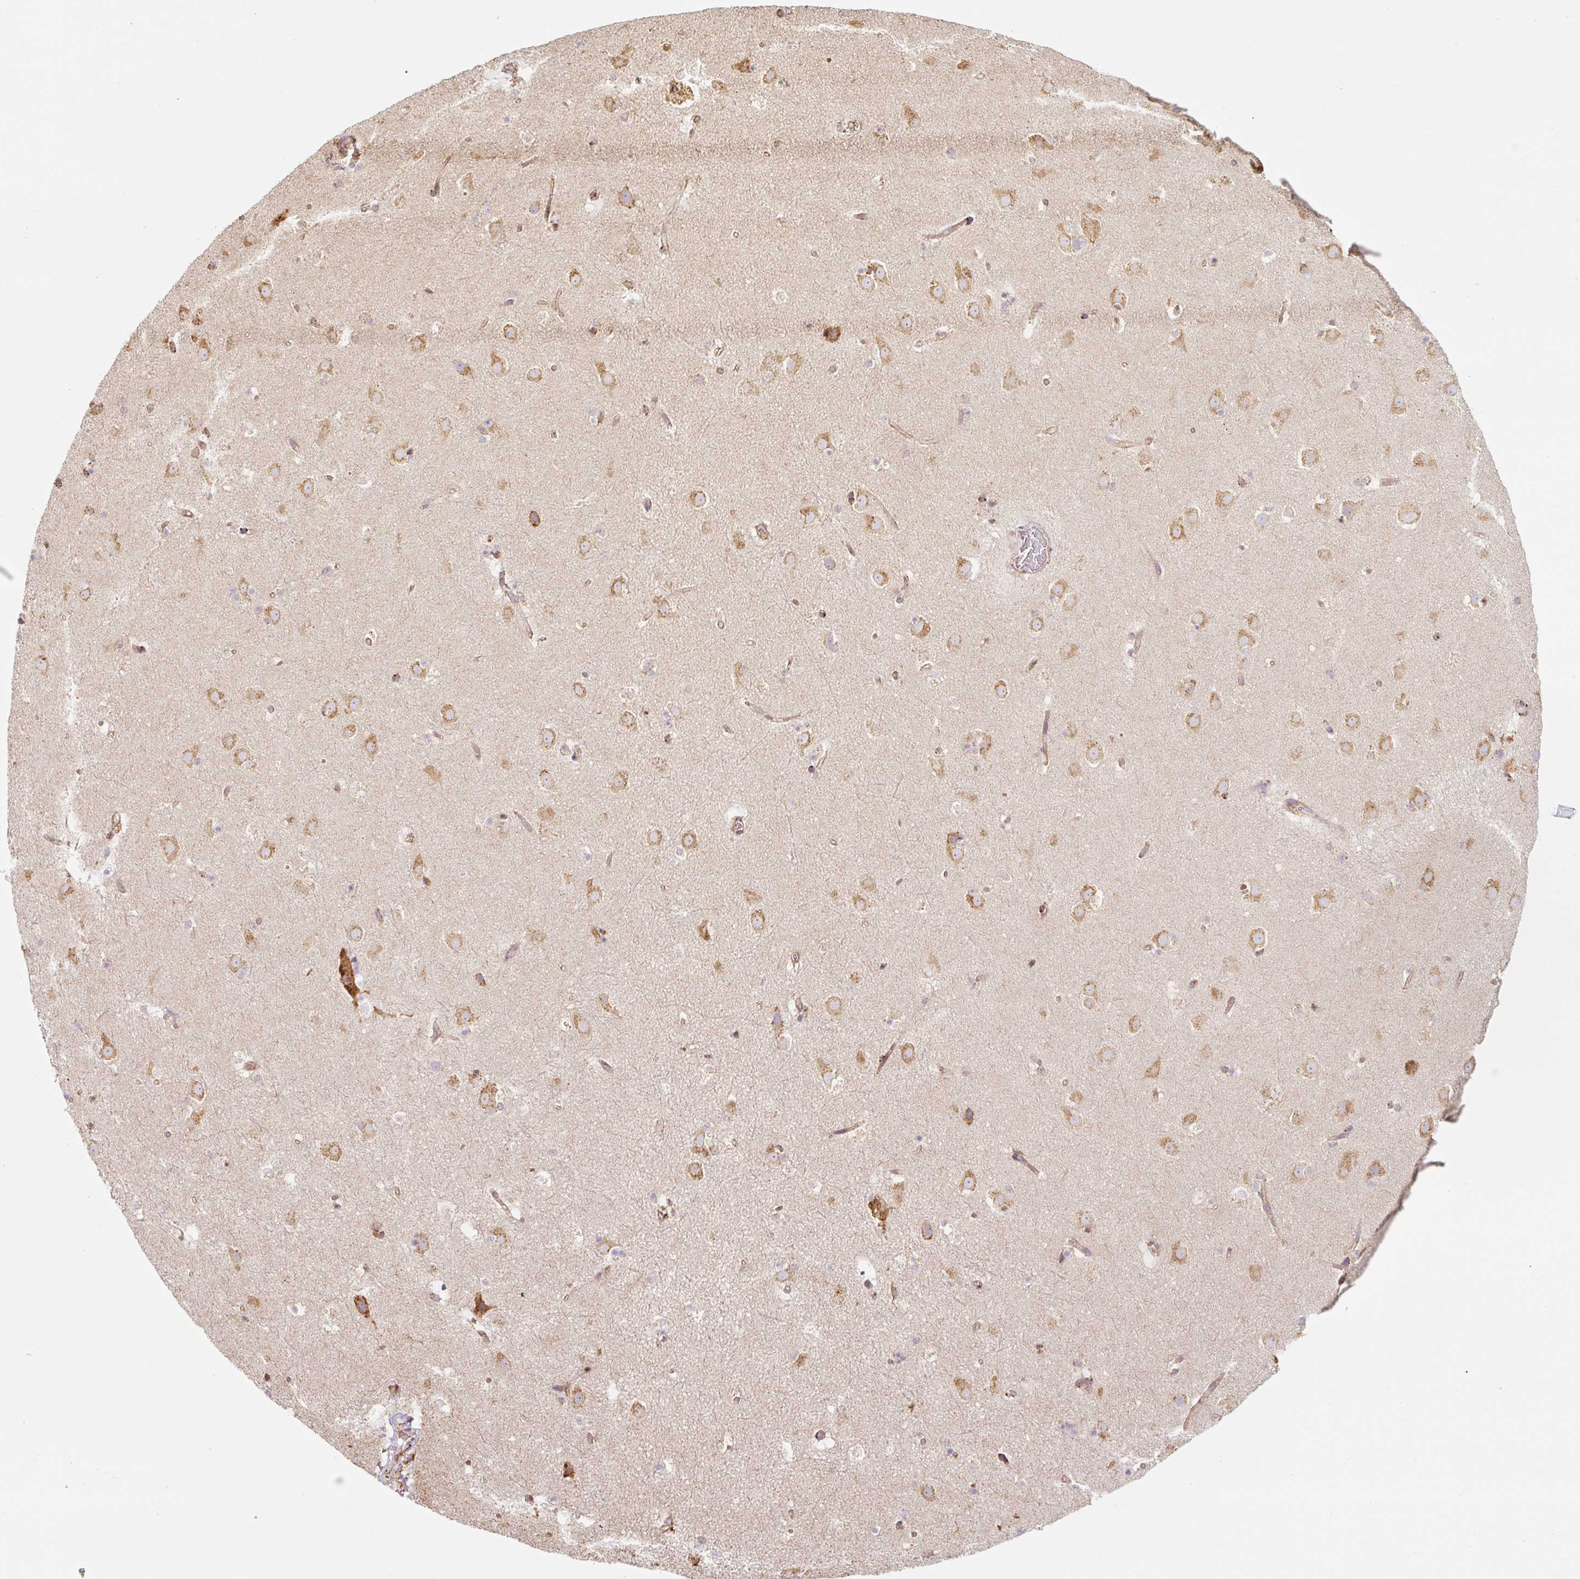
{"staining": {"intensity": "moderate", "quantity": "25%-75%", "location": "cytoplasmic/membranous"}, "tissue": "caudate", "cell_type": "Glial cells", "image_type": "normal", "snomed": [{"axis": "morphology", "description": "Normal tissue, NOS"}, {"axis": "topography", "description": "Lateral ventricle wall"}], "caption": "Immunohistochemical staining of normal caudate displays moderate cytoplasmic/membranous protein expression in approximately 25%-75% of glial cells. The protein of interest is shown in brown color, while the nuclei are stained blue.", "gene": "PRKCSH", "patient": {"sex": "male", "age": 37}}